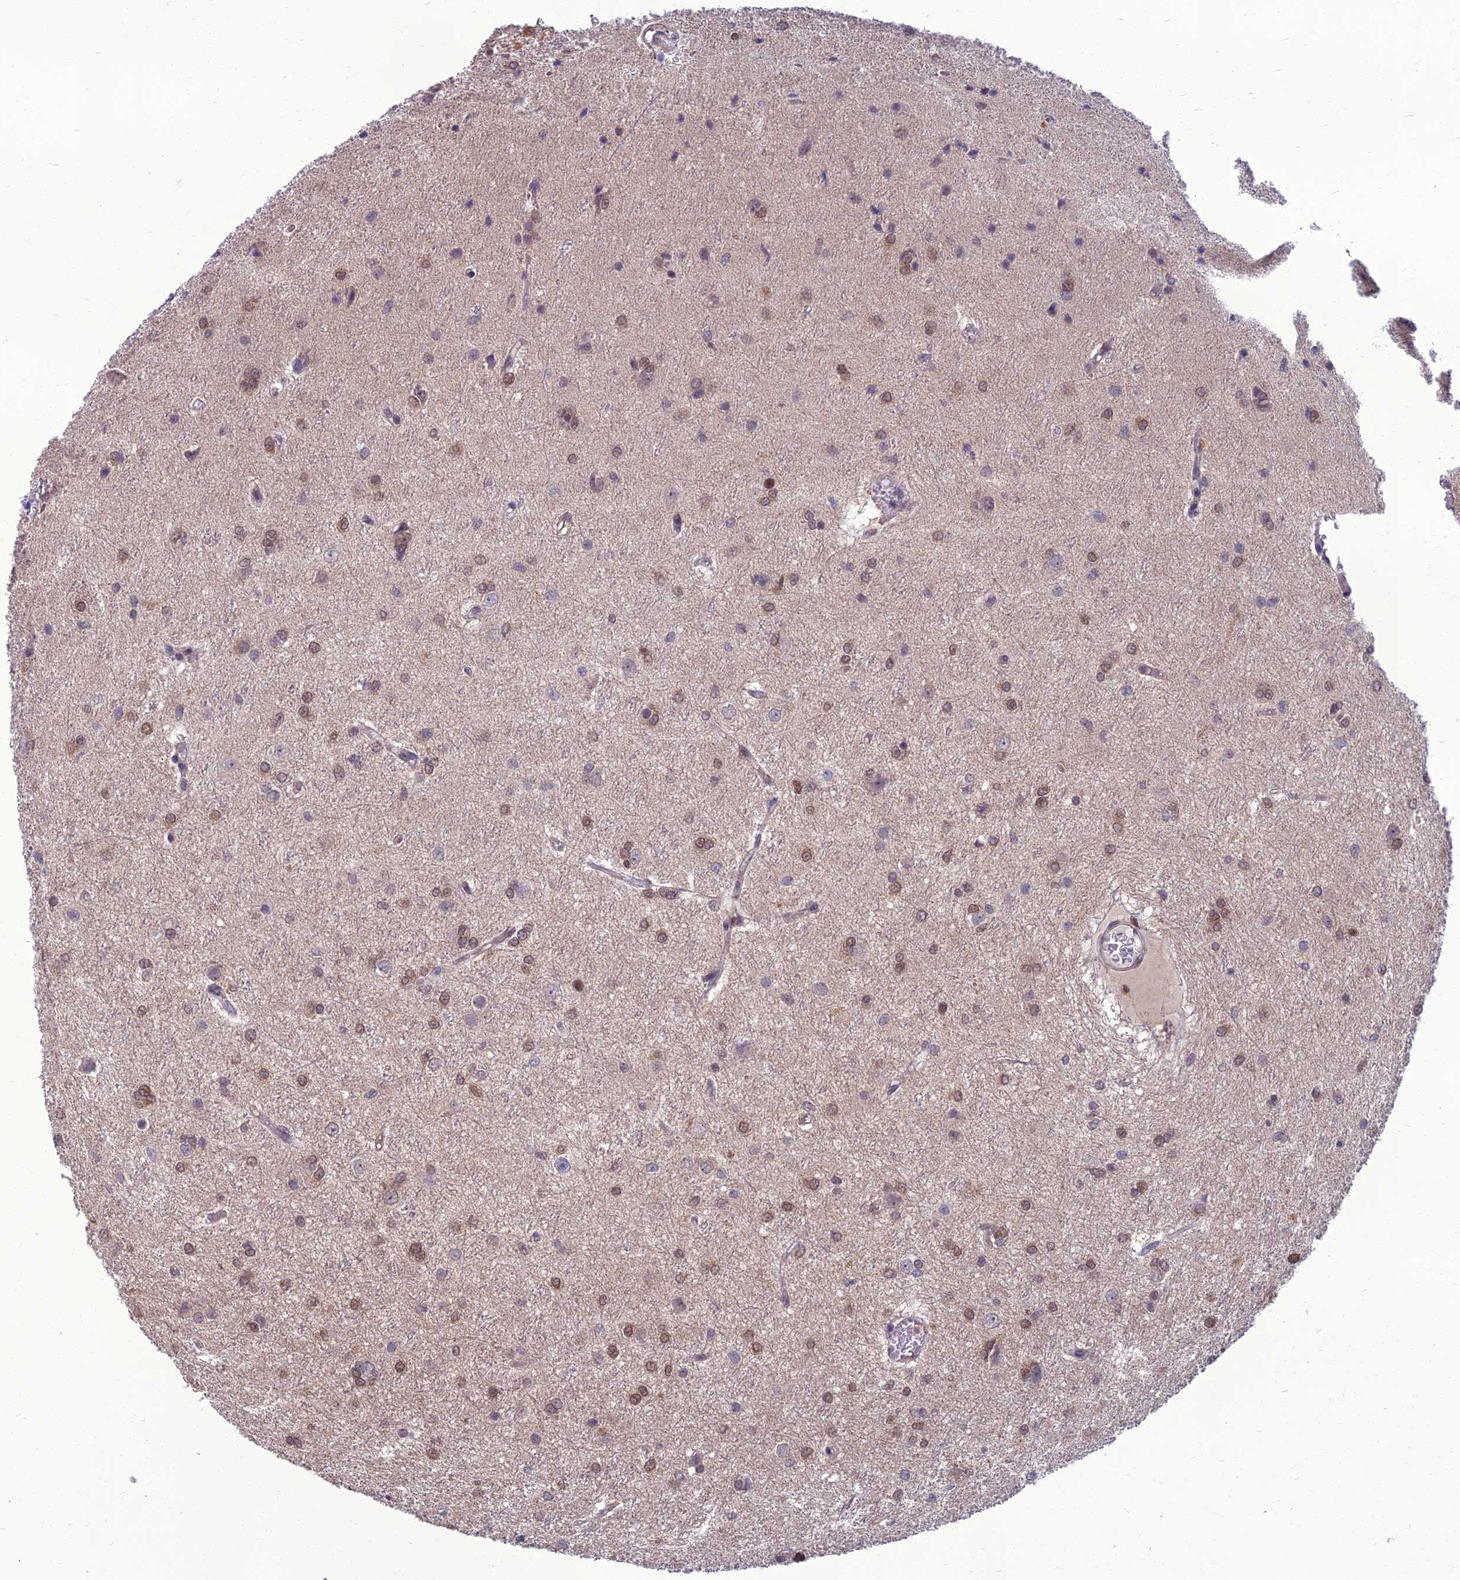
{"staining": {"intensity": "moderate", "quantity": ">75%", "location": "nuclear"}, "tissue": "glioma", "cell_type": "Tumor cells", "image_type": "cancer", "snomed": [{"axis": "morphology", "description": "Glioma, malignant, High grade"}, {"axis": "topography", "description": "Brain"}], "caption": "IHC image of human high-grade glioma (malignant) stained for a protein (brown), which displays medium levels of moderate nuclear positivity in approximately >75% of tumor cells.", "gene": "NR4A3", "patient": {"sex": "female", "age": 50}}